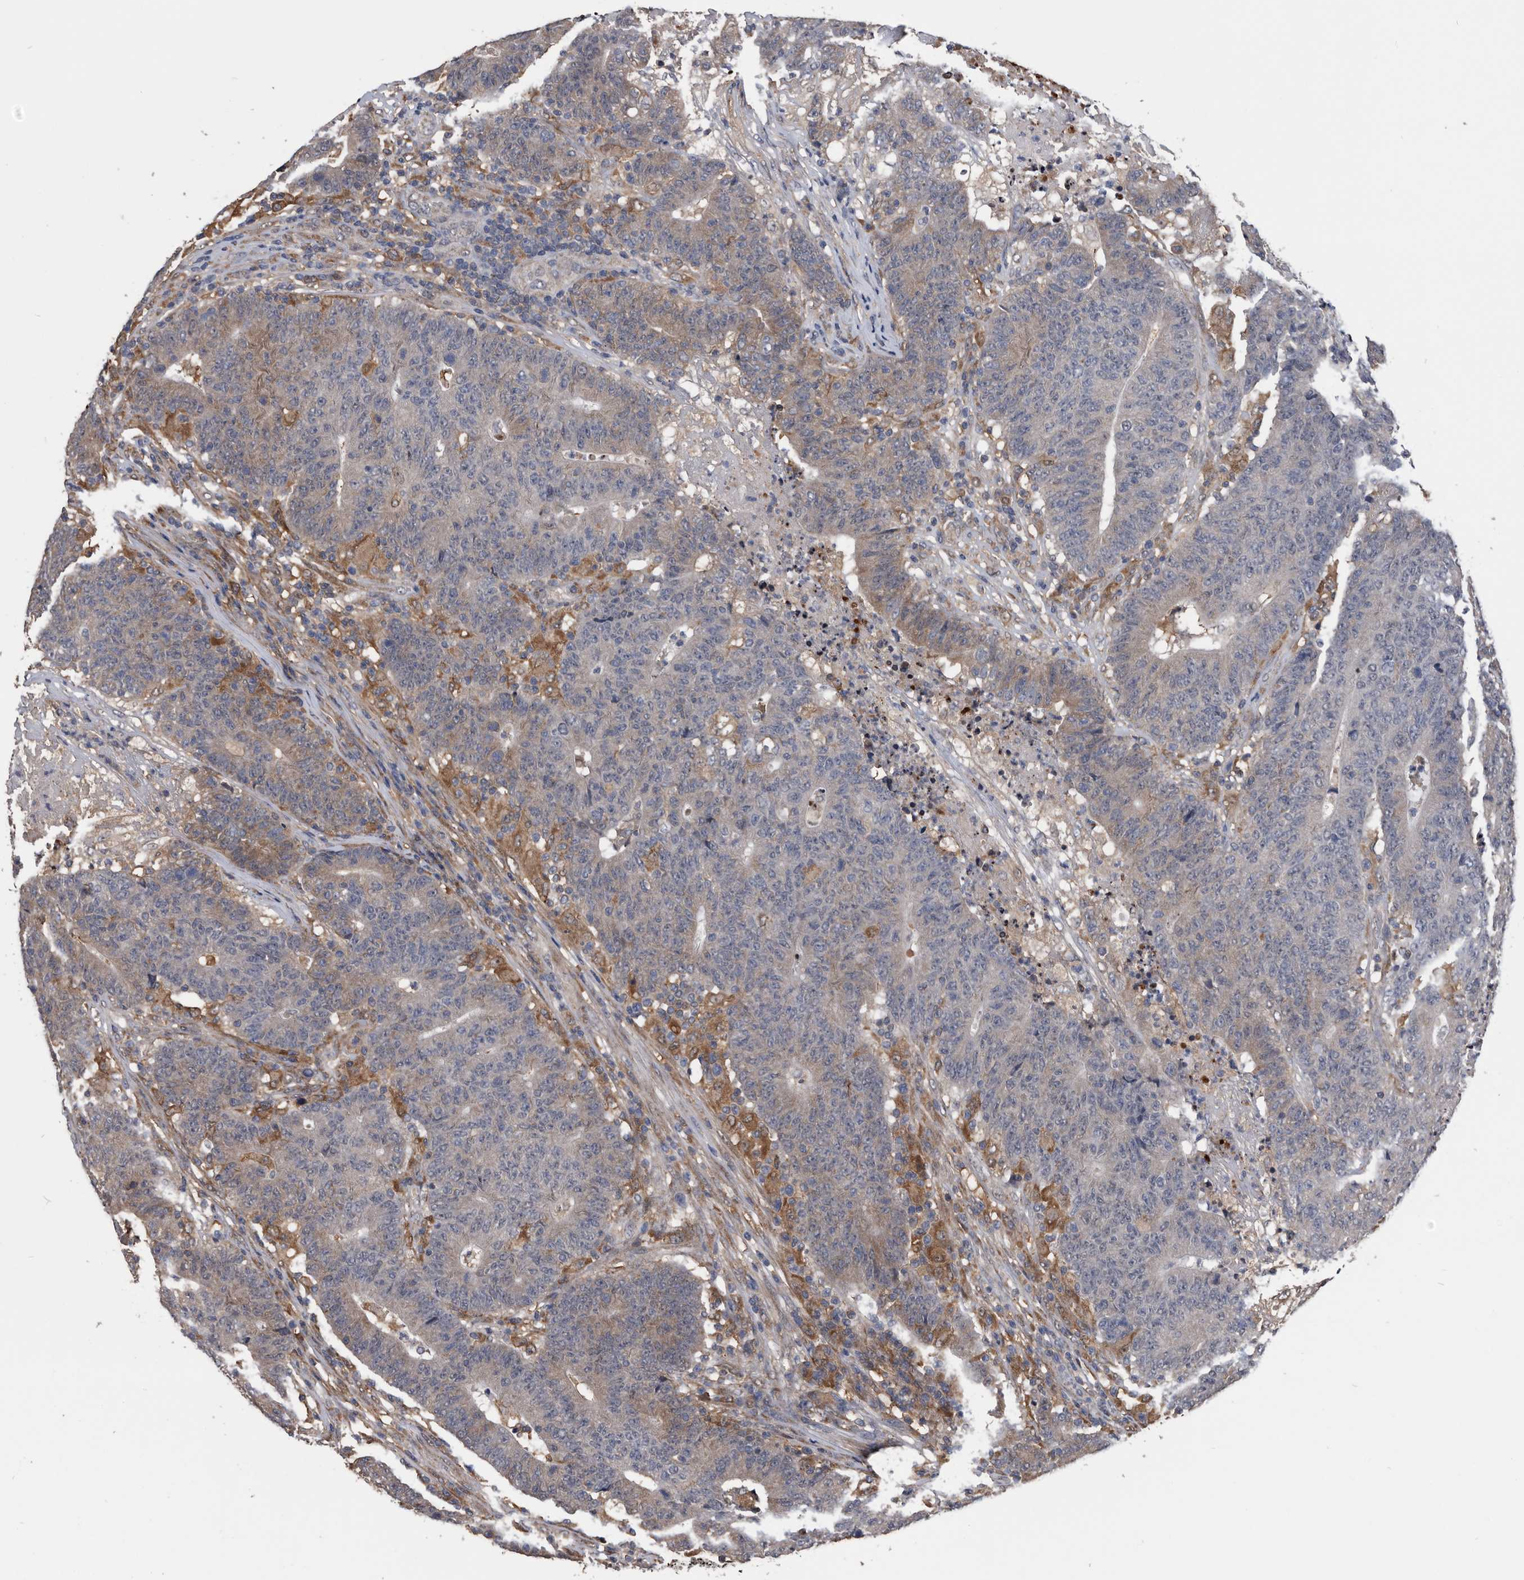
{"staining": {"intensity": "weak", "quantity": "25%-75%", "location": "cytoplasmic/membranous,nuclear"}, "tissue": "colorectal cancer", "cell_type": "Tumor cells", "image_type": "cancer", "snomed": [{"axis": "morphology", "description": "Normal tissue, NOS"}, {"axis": "morphology", "description": "Adenocarcinoma, NOS"}, {"axis": "topography", "description": "Colon"}], "caption": "IHC micrograph of neoplastic tissue: colorectal adenocarcinoma stained using IHC shows low levels of weak protein expression localized specifically in the cytoplasmic/membranous and nuclear of tumor cells, appearing as a cytoplasmic/membranous and nuclear brown color.", "gene": "NRBP1", "patient": {"sex": "female", "age": 75}}